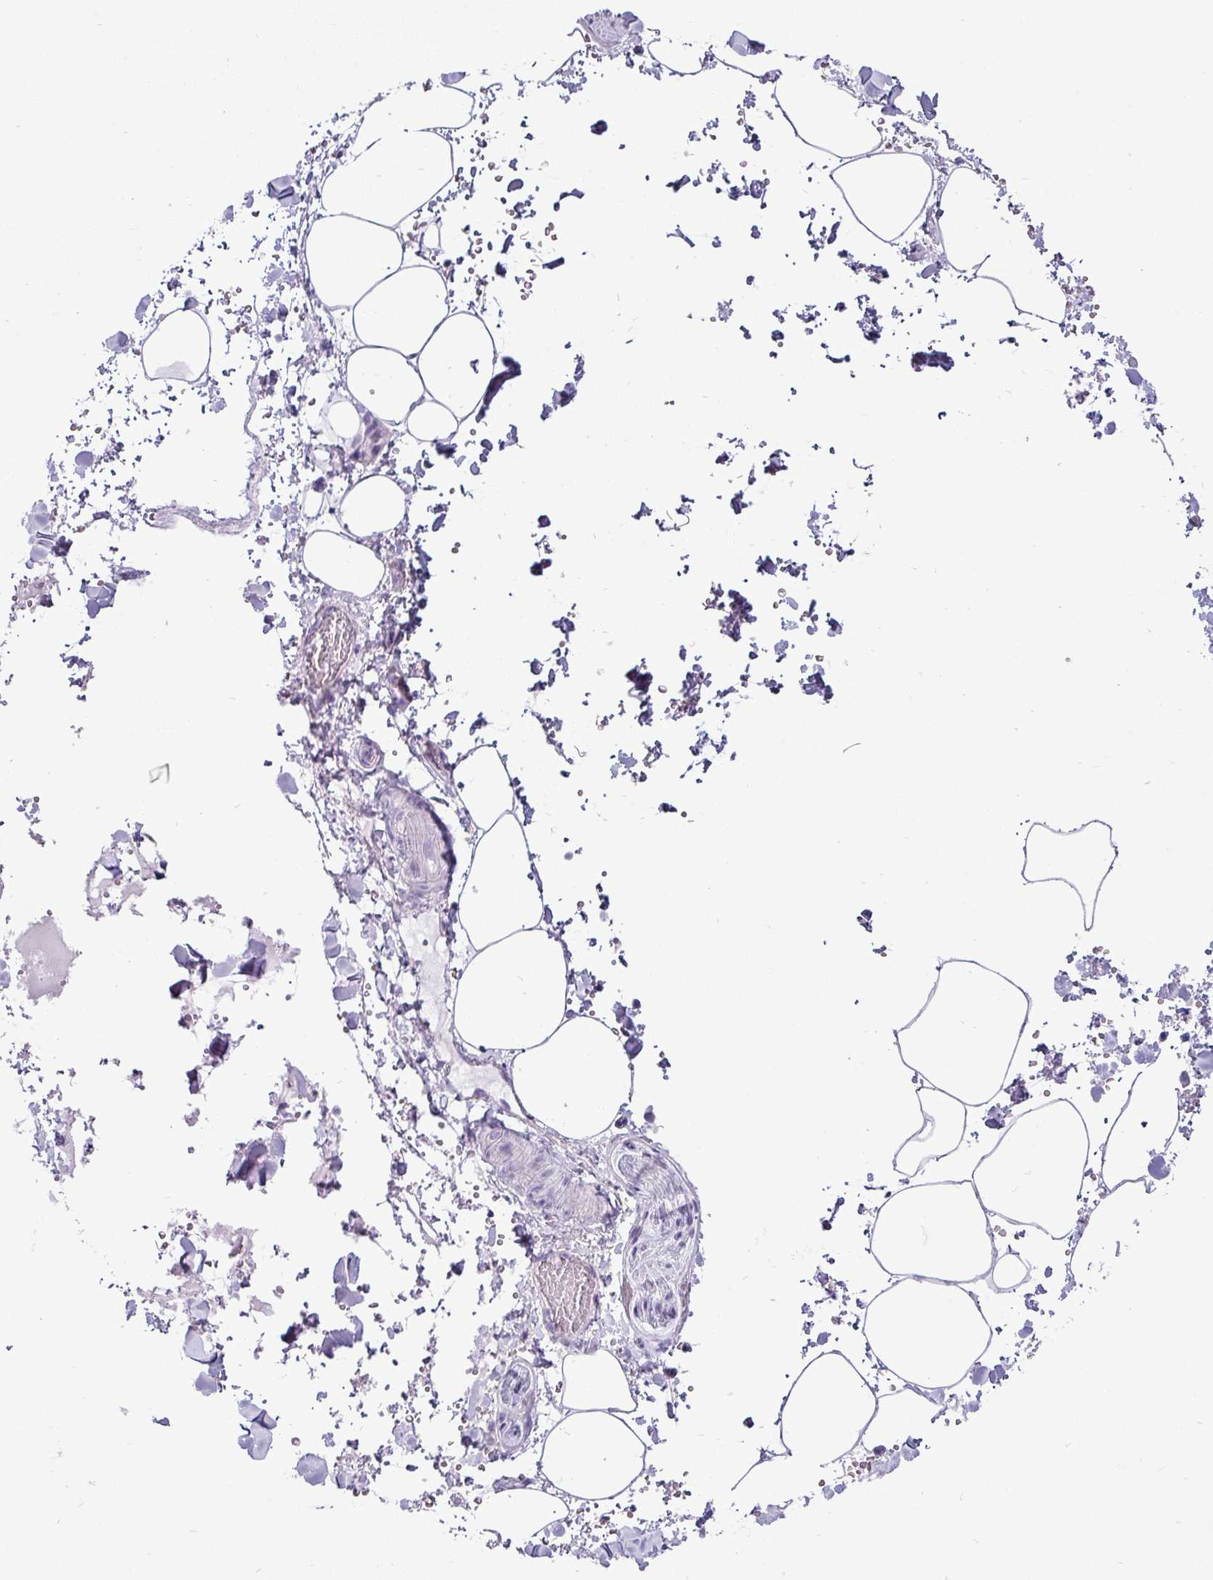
{"staining": {"intensity": "negative", "quantity": "none", "location": "none"}, "tissue": "adipose tissue", "cell_type": "Adipocytes", "image_type": "normal", "snomed": [{"axis": "morphology", "description": "Normal tissue, NOS"}, {"axis": "topography", "description": "Rectum"}, {"axis": "topography", "description": "Peripheral nerve tissue"}], "caption": "The image demonstrates no staining of adipocytes in benign adipose tissue.", "gene": "VCX2", "patient": {"sex": "female", "age": 69}}